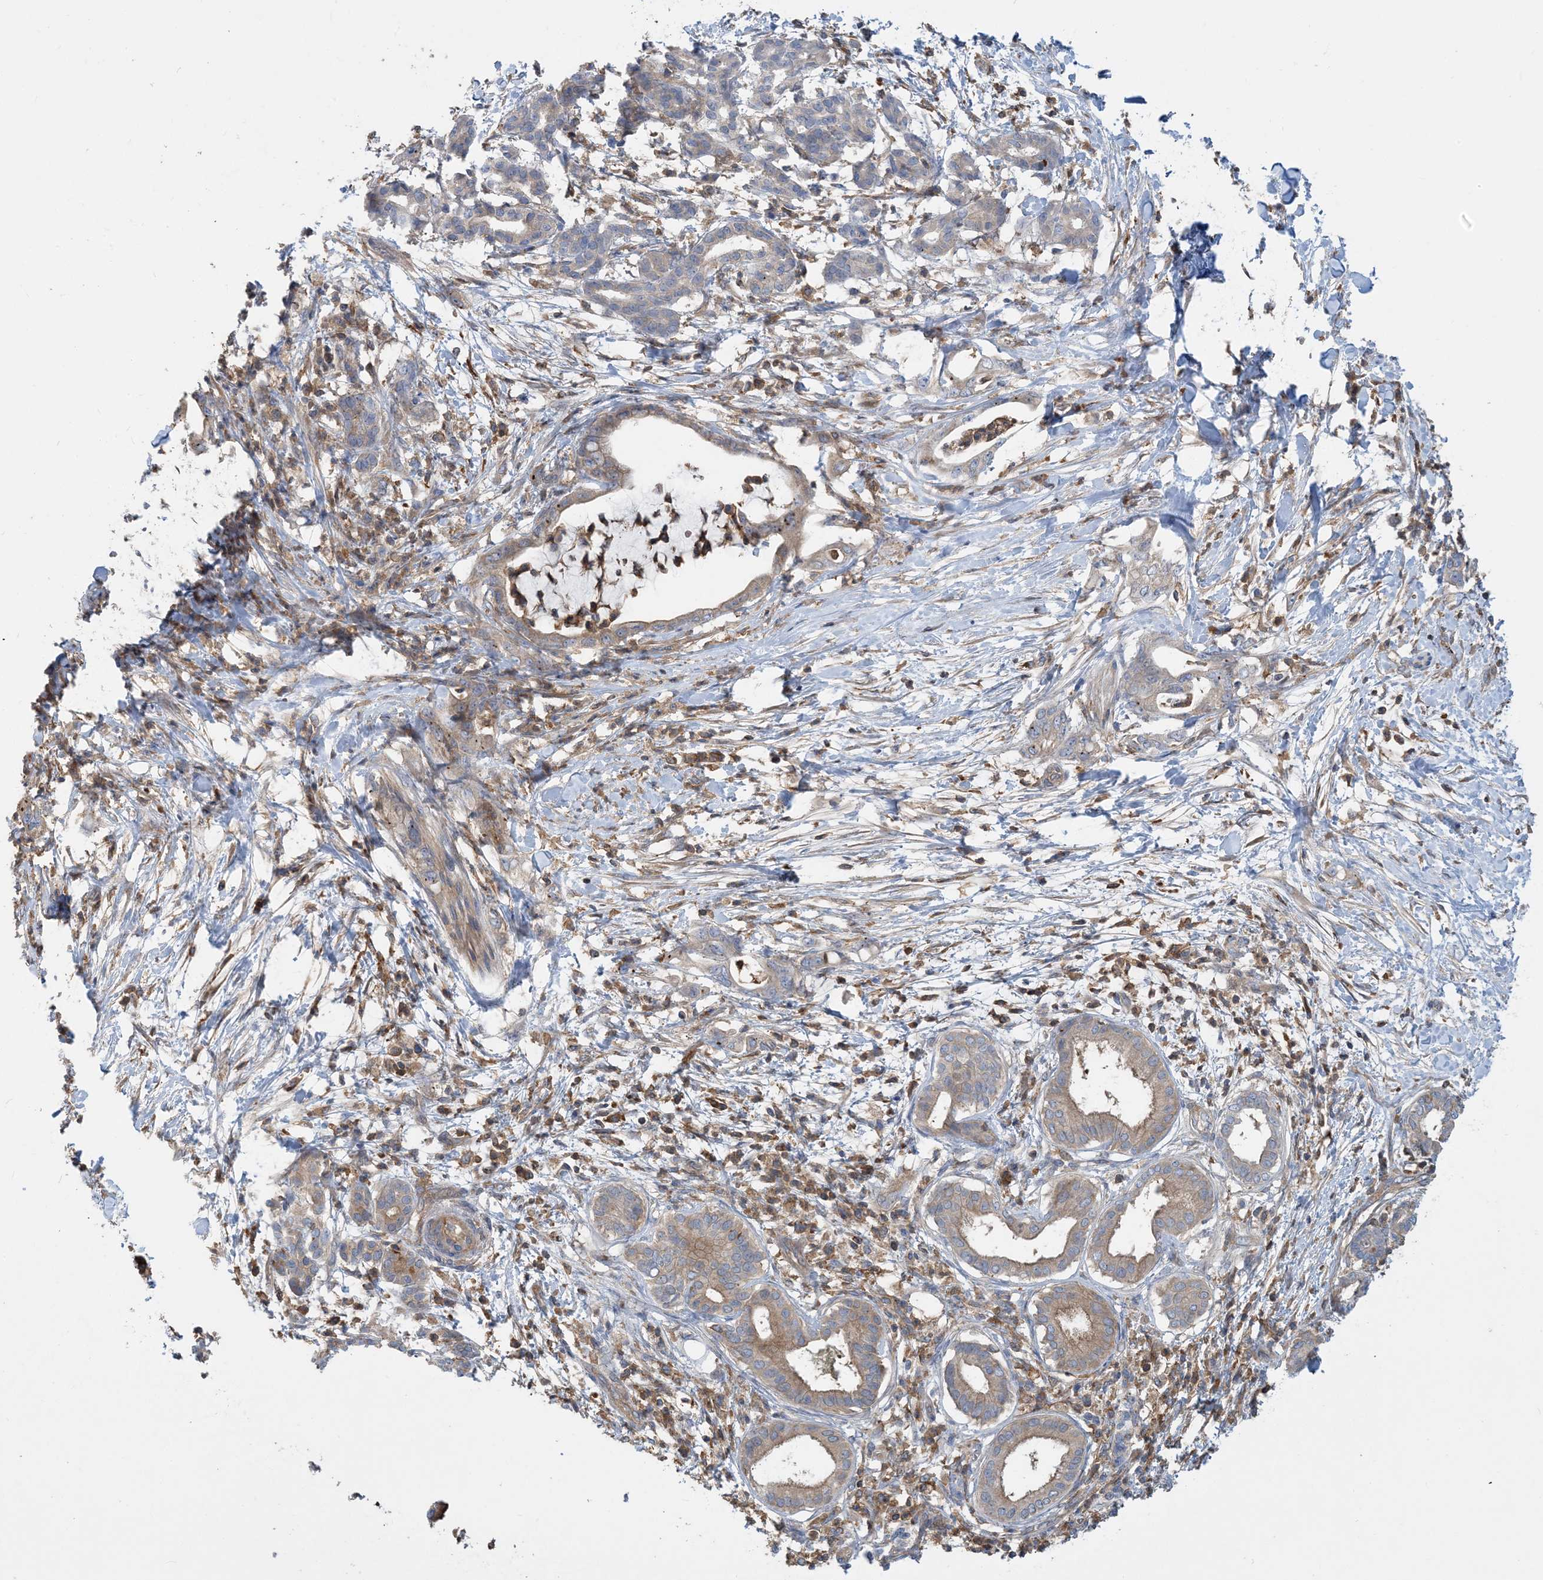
{"staining": {"intensity": "weak", "quantity": "<25%", "location": "cytoplasmic/membranous"}, "tissue": "pancreatic cancer", "cell_type": "Tumor cells", "image_type": "cancer", "snomed": [{"axis": "morphology", "description": "Adenocarcinoma, NOS"}, {"axis": "topography", "description": "Pancreas"}], "caption": "Immunohistochemistry (IHC) photomicrograph of human pancreatic cancer (adenocarcinoma) stained for a protein (brown), which shows no staining in tumor cells.", "gene": "SFMBT2", "patient": {"sex": "female", "age": 55}}